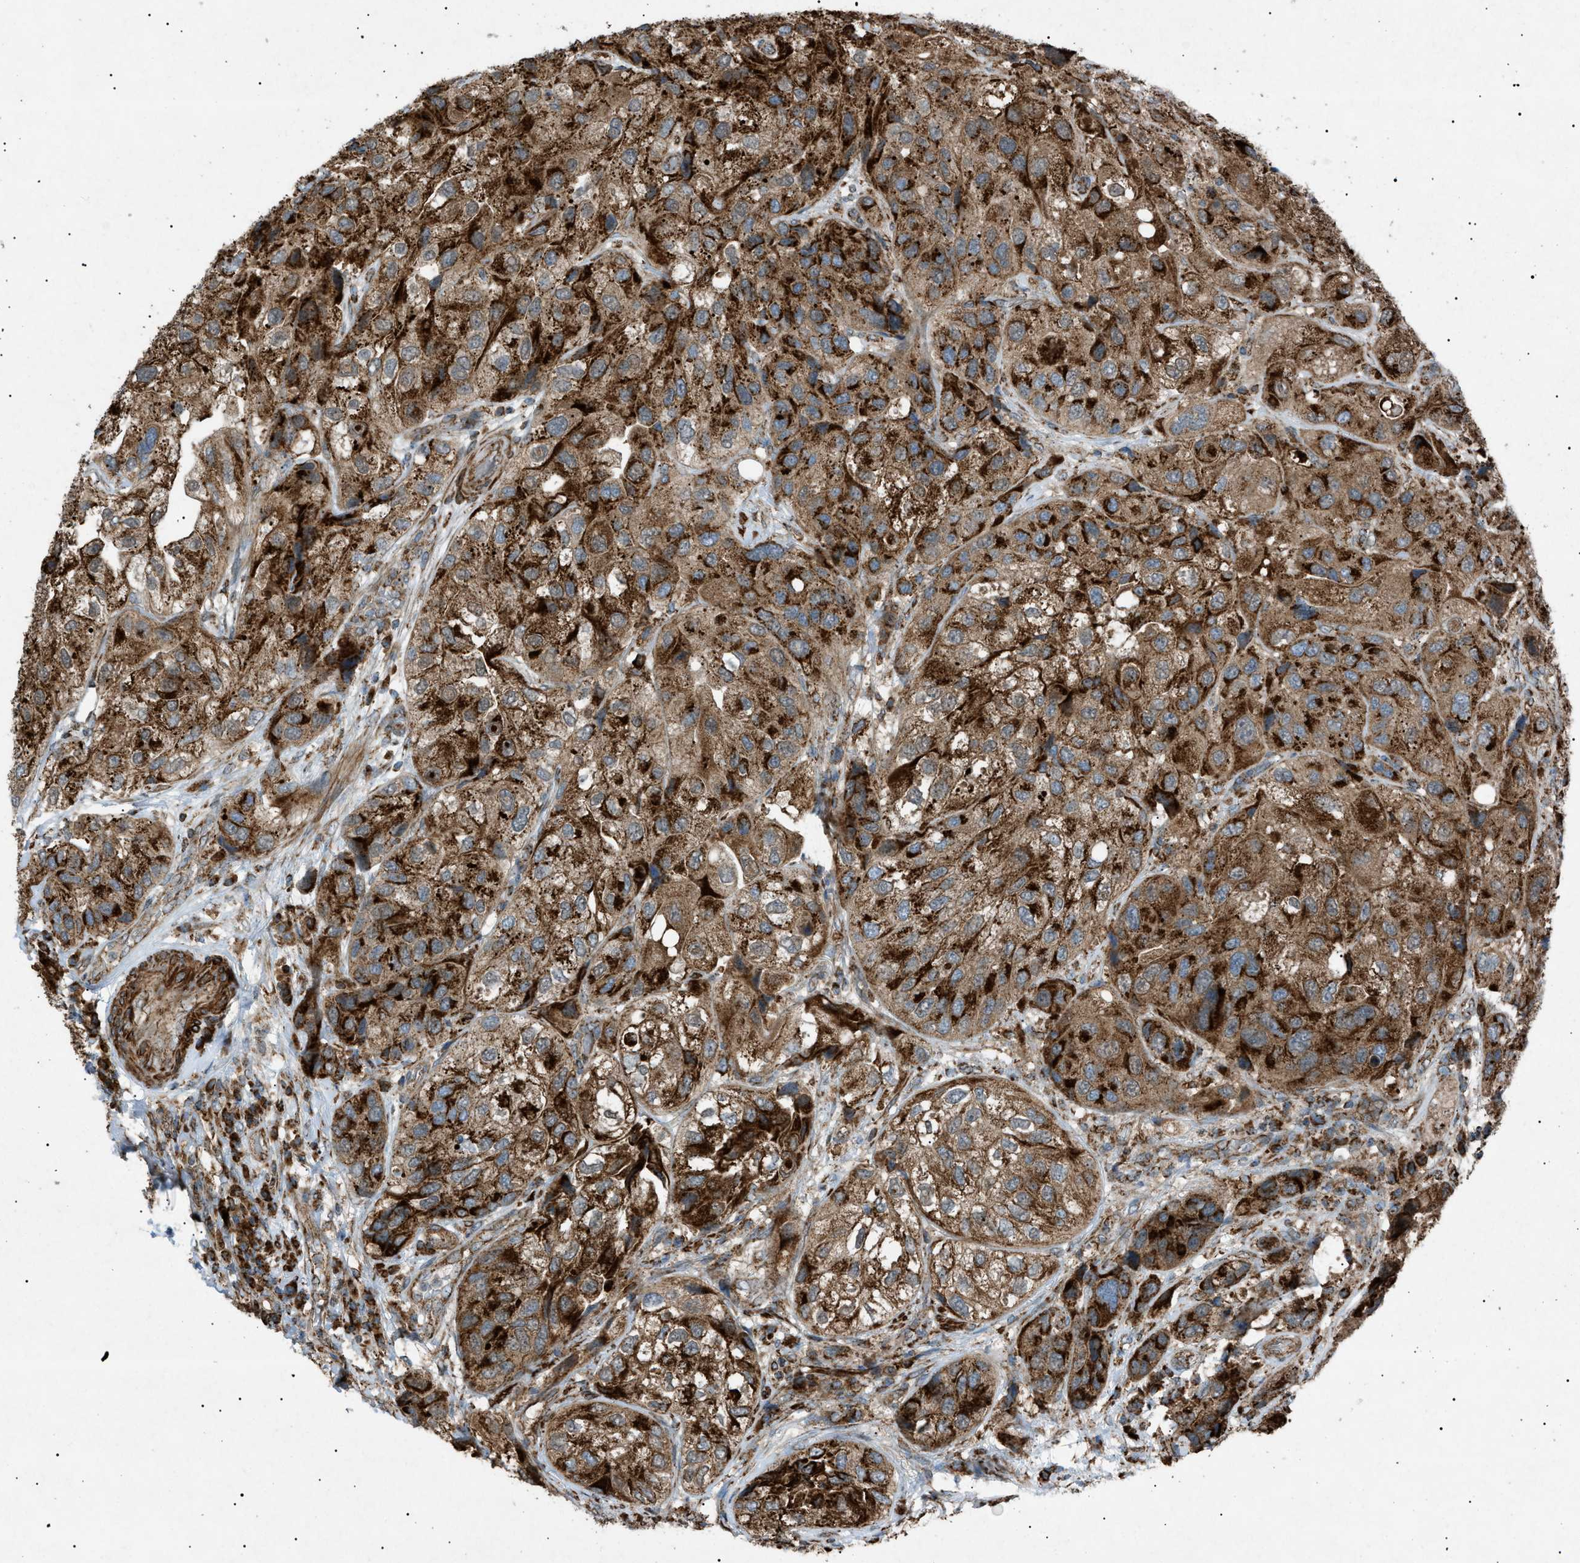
{"staining": {"intensity": "strong", "quantity": ">75%", "location": "cytoplasmic/membranous"}, "tissue": "urothelial cancer", "cell_type": "Tumor cells", "image_type": "cancer", "snomed": [{"axis": "morphology", "description": "Urothelial carcinoma, High grade"}, {"axis": "topography", "description": "Urinary bladder"}], "caption": "Tumor cells demonstrate high levels of strong cytoplasmic/membranous expression in about >75% of cells in urothelial carcinoma (high-grade). (DAB IHC, brown staining for protein, blue staining for nuclei).", "gene": "C1GALT1C1", "patient": {"sex": "female", "age": 64}}